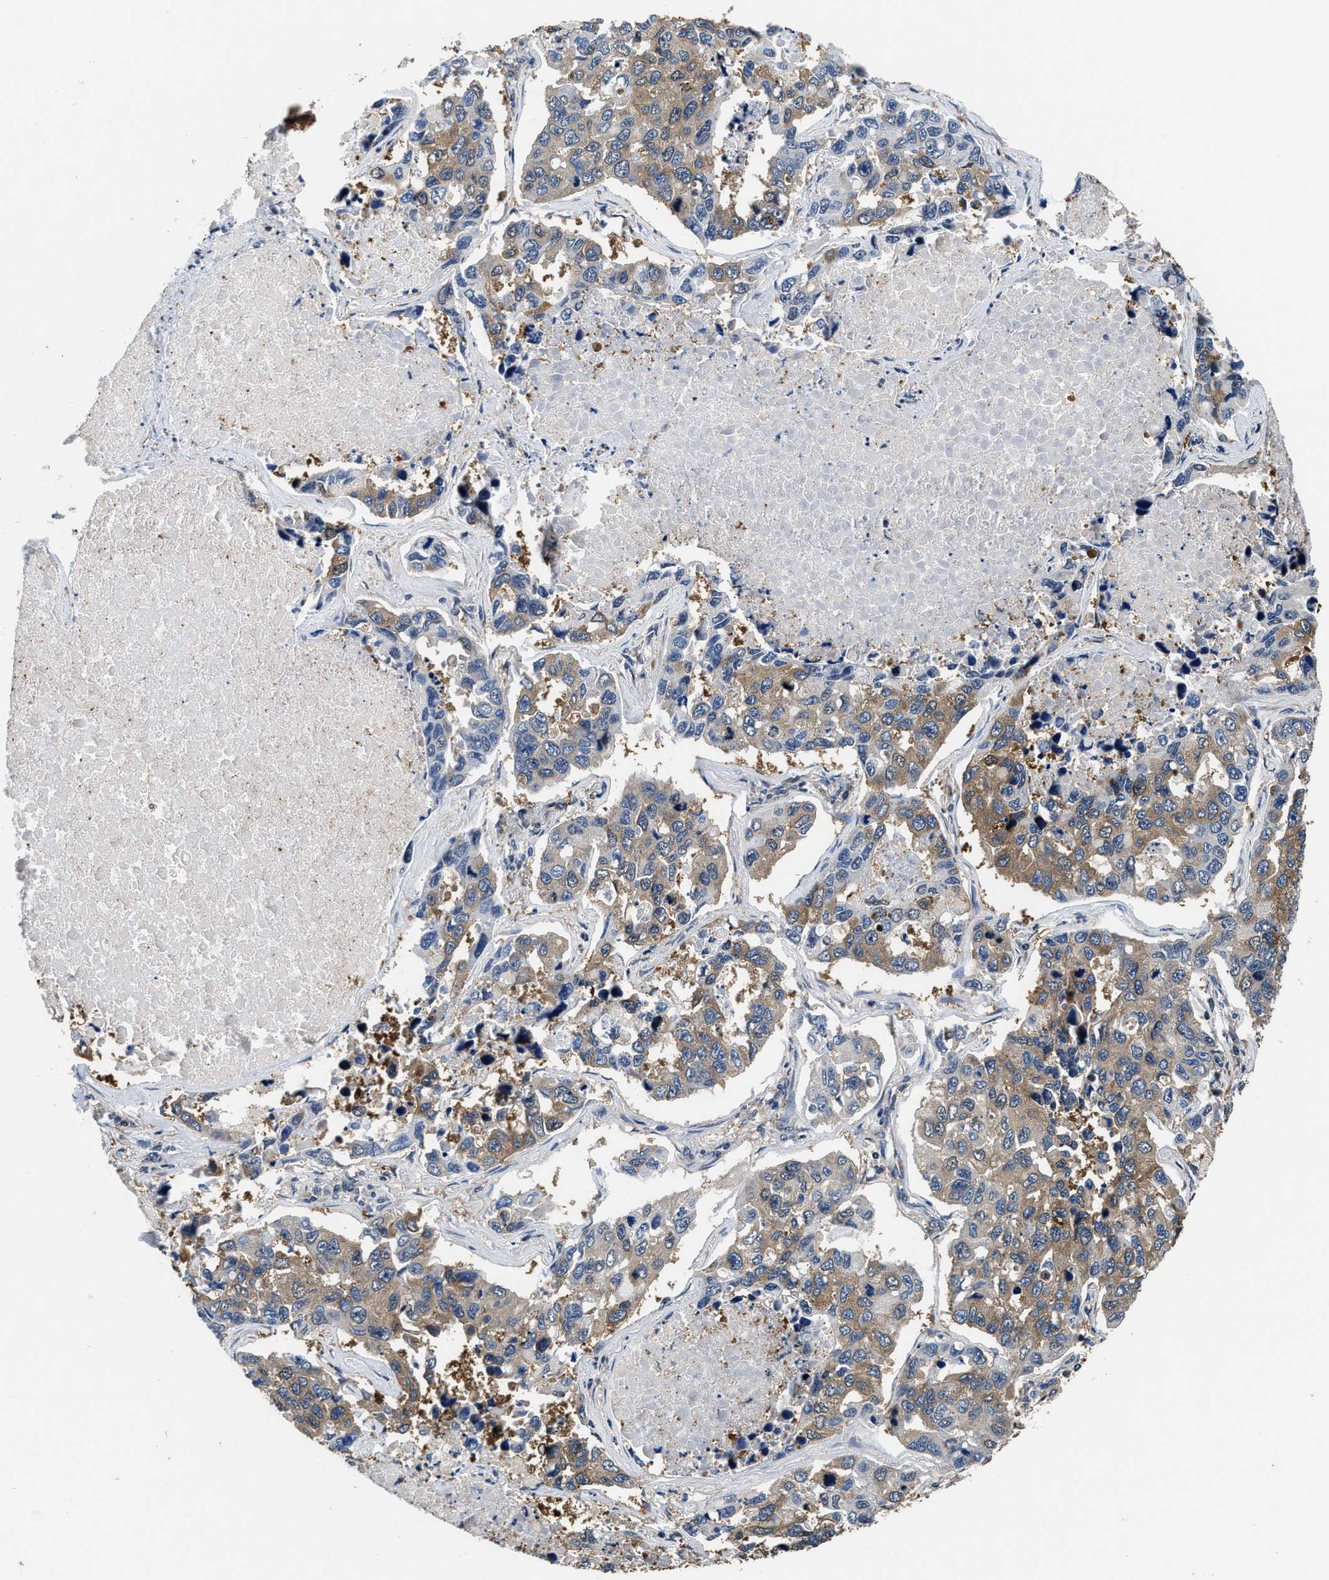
{"staining": {"intensity": "moderate", "quantity": "25%-75%", "location": "cytoplasmic/membranous"}, "tissue": "lung cancer", "cell_type": "Tumor cells", "image_type": "cancer", "snomed": [{"axis": "morphology", "description": "Adenocarcinoma, NOS"}, {"axis": "topography", "description": "Lung"}], "caption": "Protein staining shows moderate cytoplasmic/membranous expression in about 25%-75% of tumor cells in lung cancer.", "gene": "PHPT1", "patient": {"sex": "male", "age": 64}}